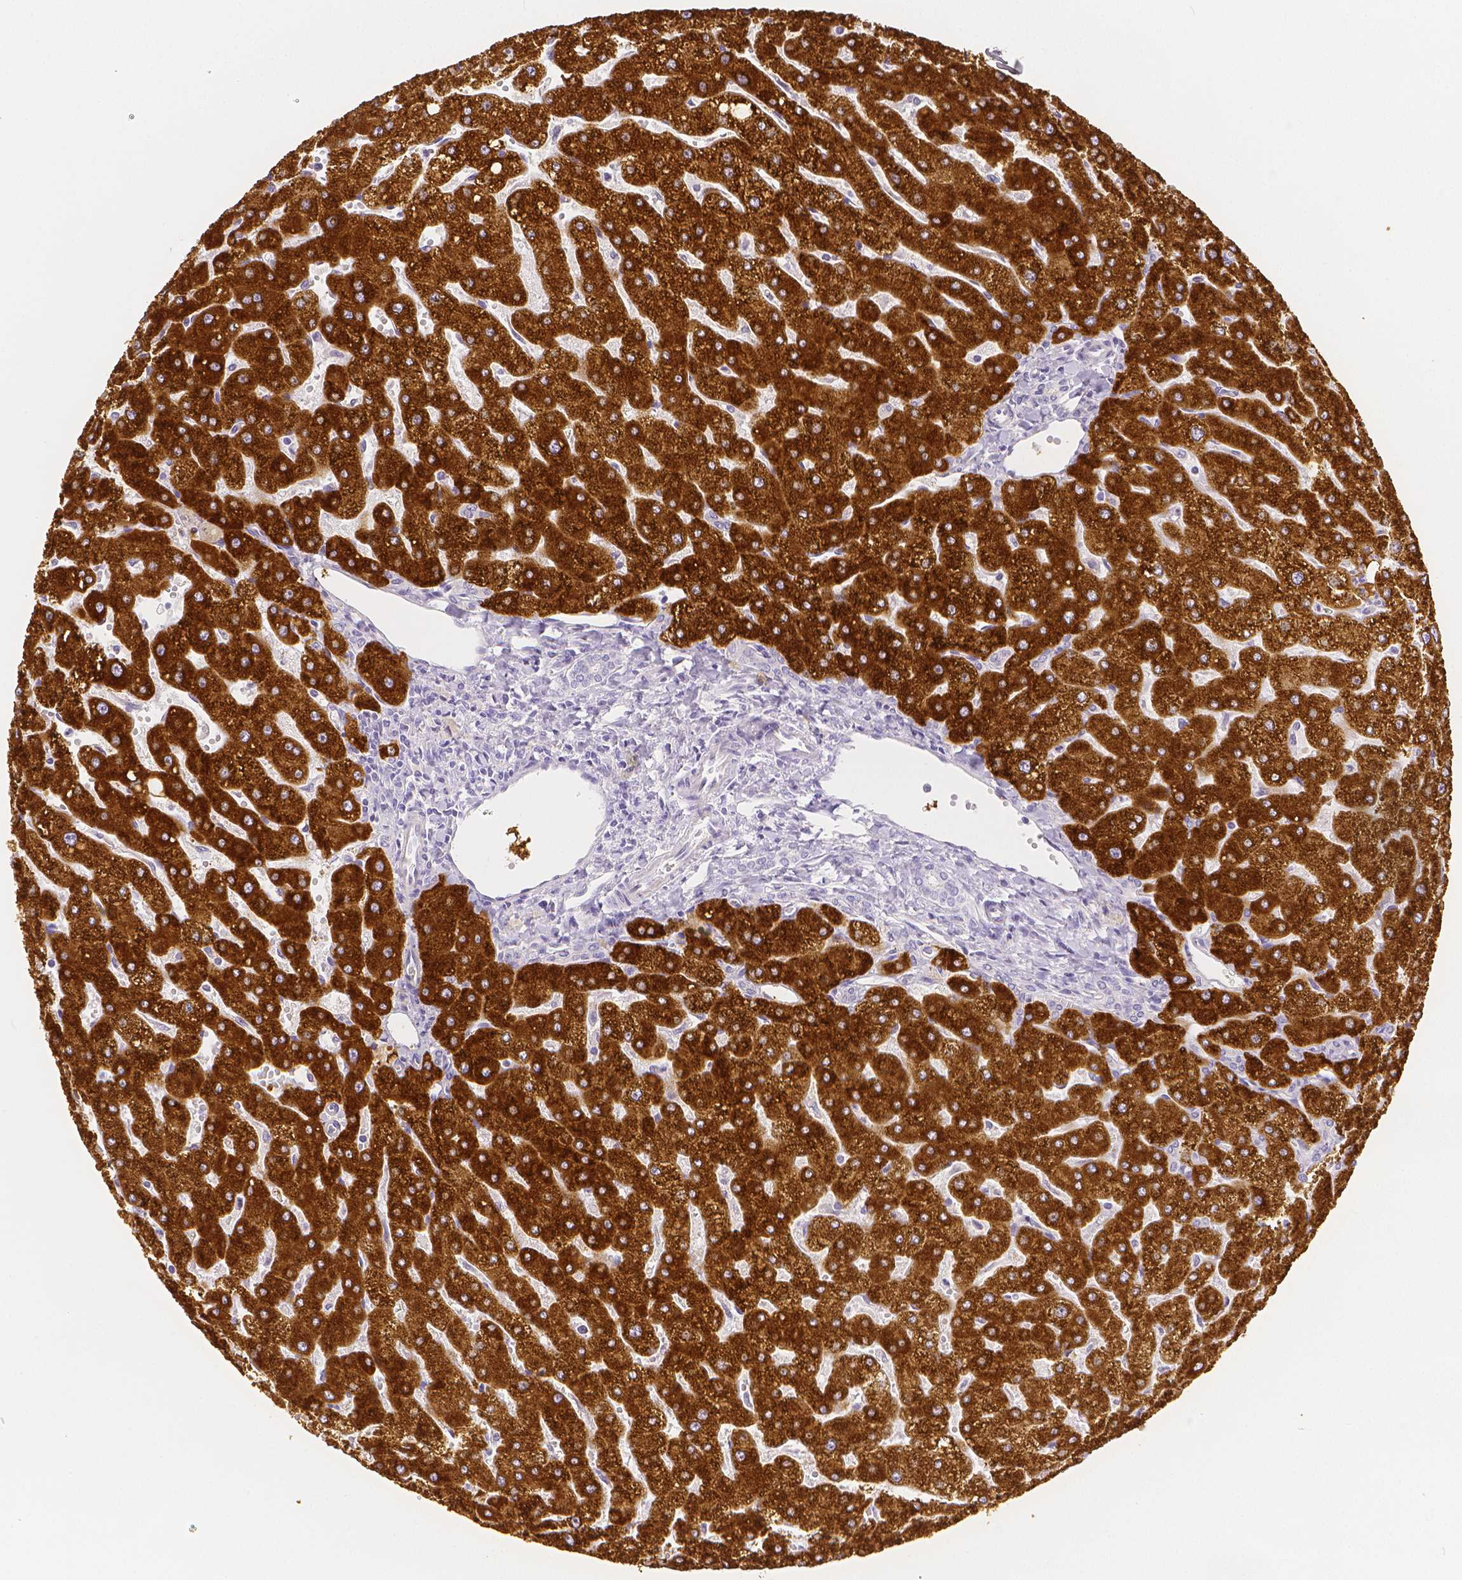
{"staining": {"intensity": "negative", "quantity": "none", "location": "none"}, "tissue": "liver", "cell_type": "Cholangiocytes", "image_type": "normal", "snomed": [{"axis": "morphology", "description": "Normal tissue, NOS"}, {"axis": "topography", "description": "Liver"}], "caption": "Immunohistochemistry photomicrograph of unremarkable liver: human liver stained with DAB exhibits no significant protein expression in cholangiocytes. Nuclei are stained in blue.", "gene": "SLC27A5", "patient": {"sex": "male", "age": 67}}